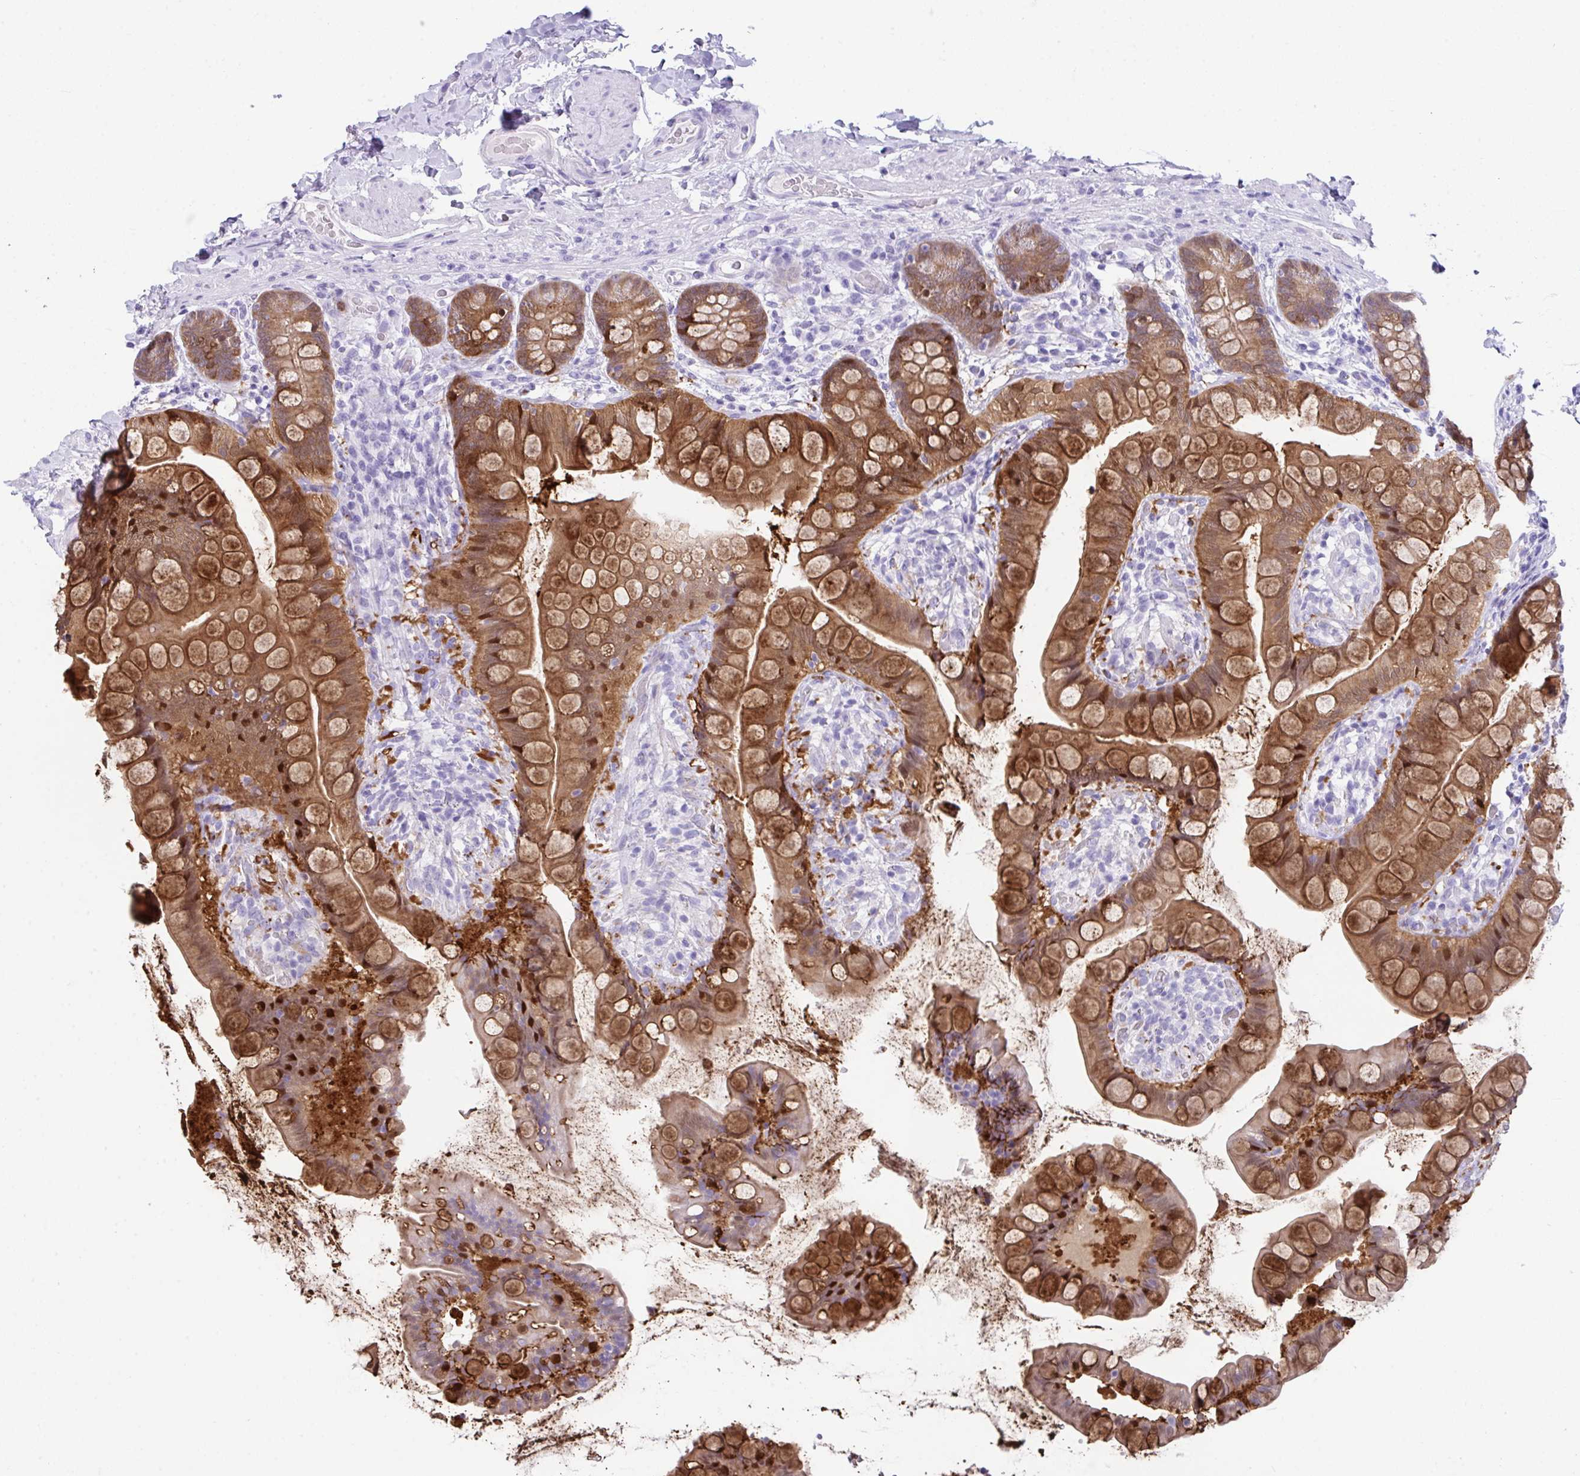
{"staining": {"intensity": "moderate", "quantity": ">75%", "location": "cytoplasmic/membranous"}, "tissue": "small intestine", "cell_type": "Glandular cells", "image_type": "normal", "snomed": [{"axis": "morphology", "description": "Normal tissue, NOS"}, {"axis": "topography", "description": "Small intestine"}], "caption": "Immunohistochemistry (IHC) image of unremarkable small intestine stained for a protein (brown), which displays medium levels of moderate cytoplasmic/membranous positivity in about >75% of glandular cells.", "gene": "LGALS4", "patient": {"sex": "male", "age": 70}}